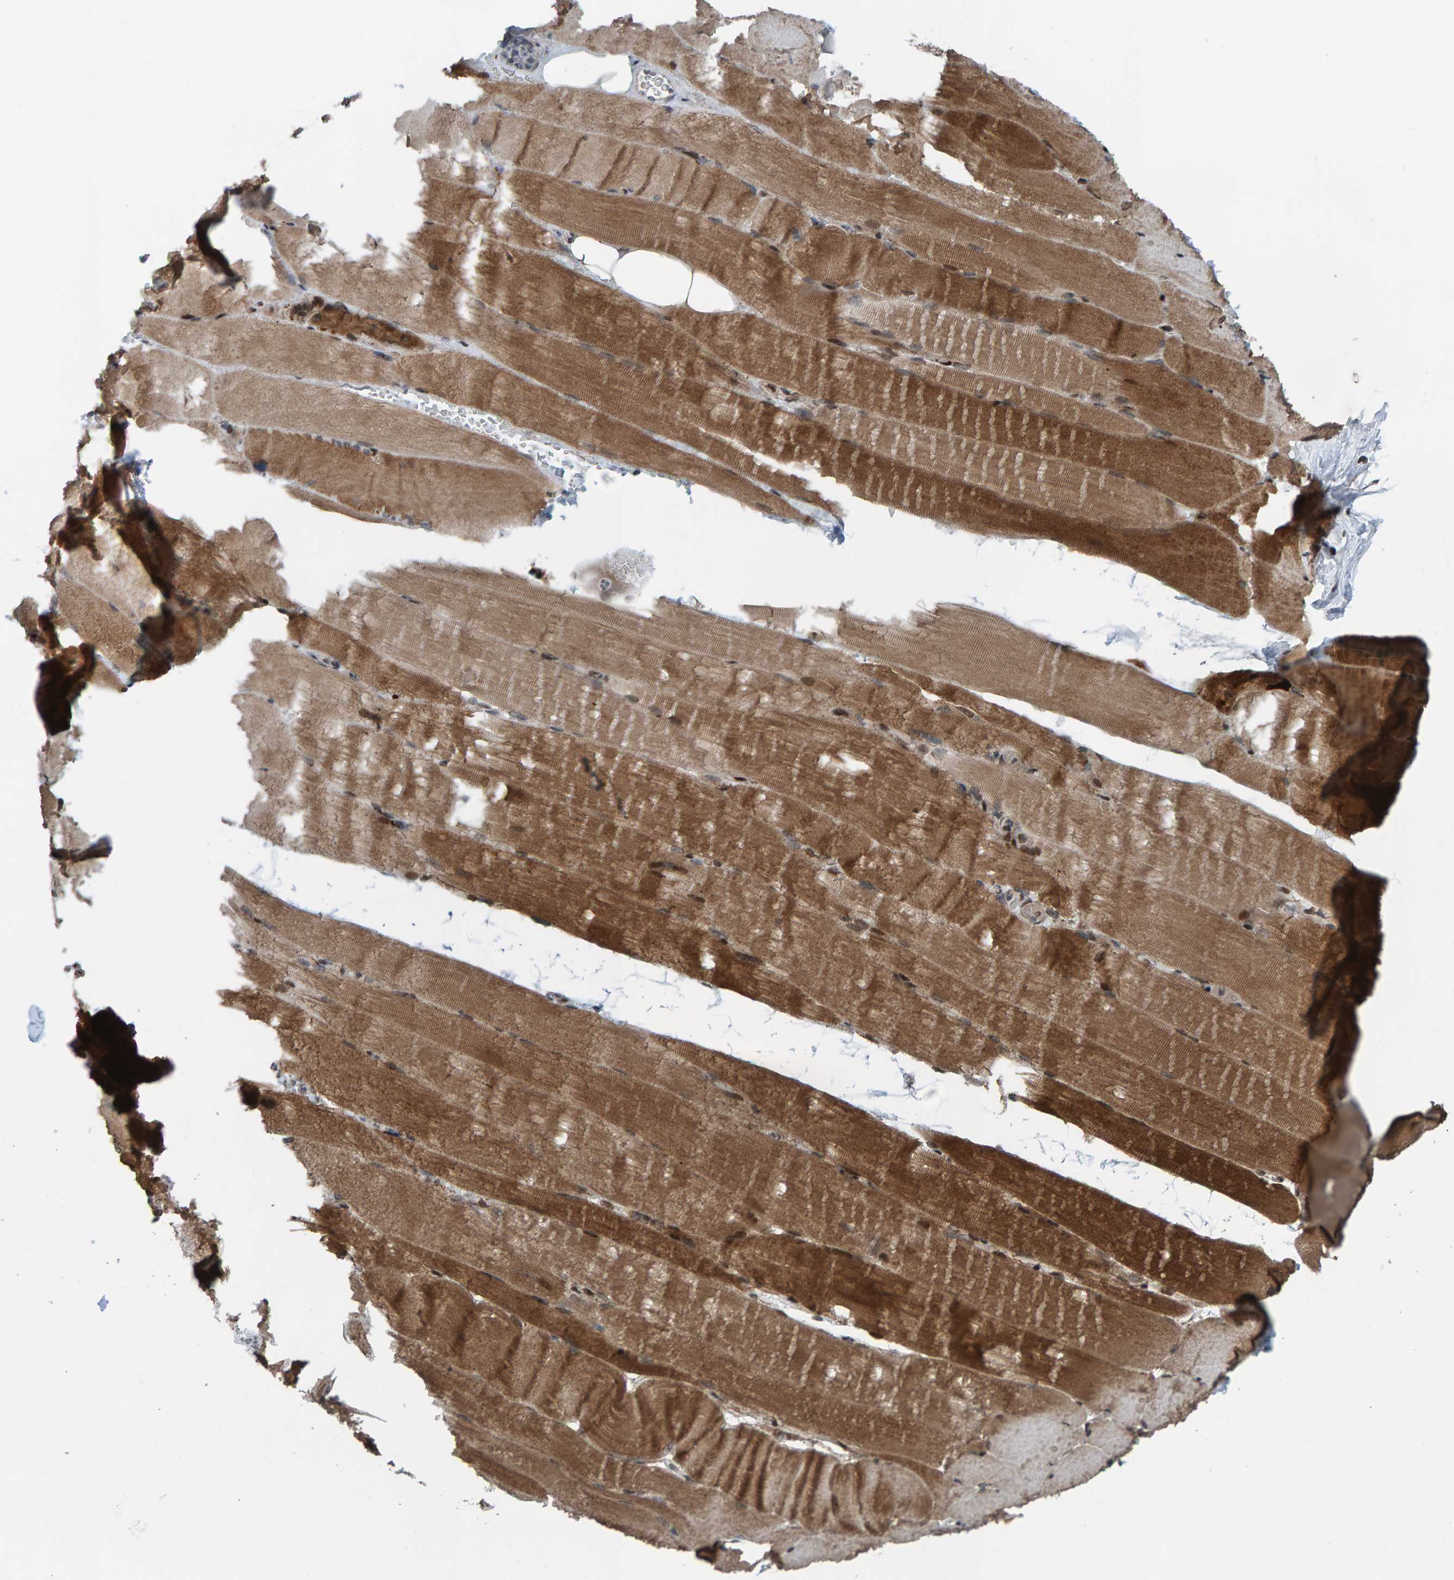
{"staining": {"intensity": "moderate", "quantity": ">75%", "location": "cytoplasmic/membranous,nuclear"}, "tissue": "skeletal muscle", "cell_type": "Myocytes", "image_type": "normal", "snomed": [{"axis": "morphology", "description": "Normal tissue, NOS"}, {"axis": "topography", "description": "Skeletal muscle"}, {"axis": "topography", "description": "Parathyroid gland"}], "caption": "Moderate cytoplasmic/membranous,nuclear protein expression is identified in about >75% of myocytes in skeletal muscle.", "gene": "ZNF366", "patient": {"sex": "female", "age": 37}}